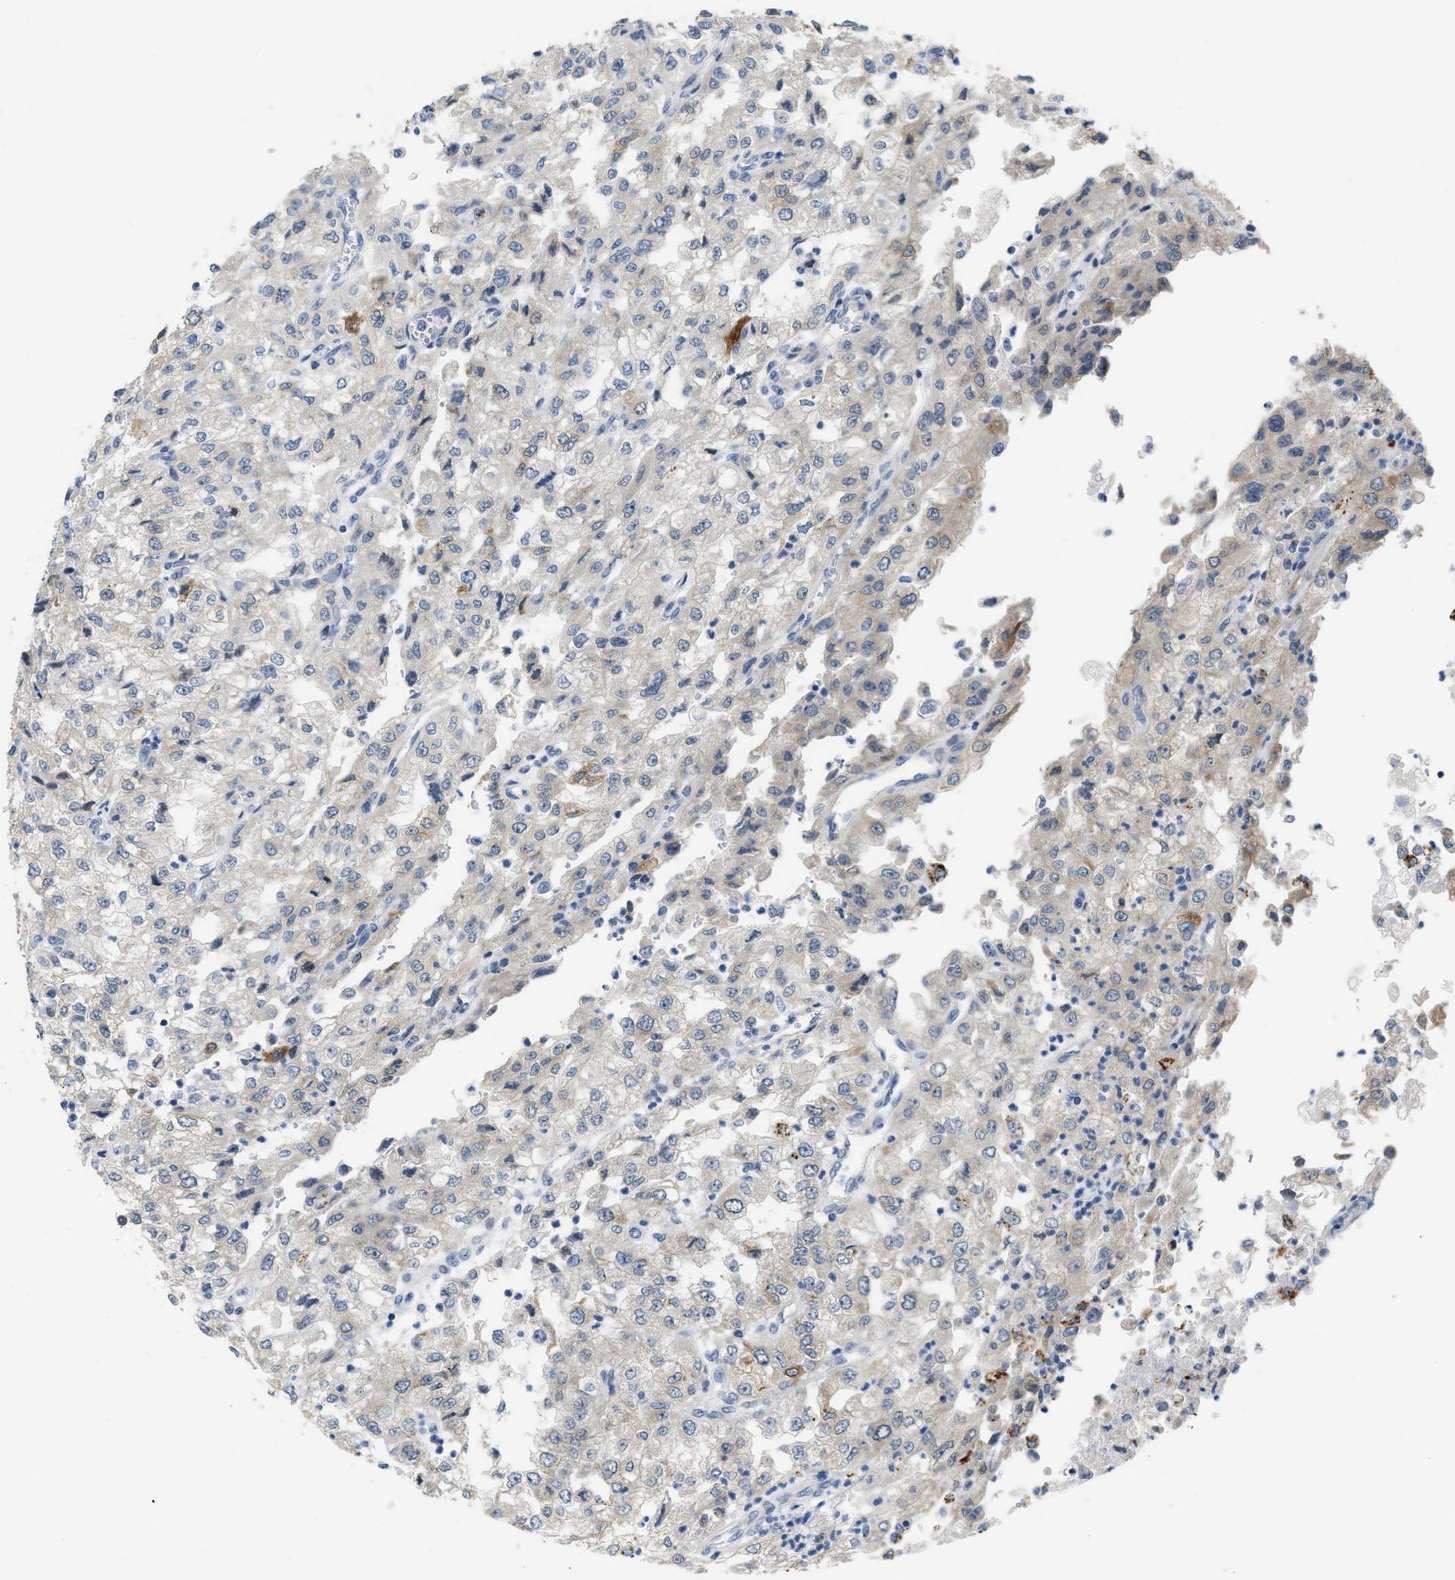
{"staining": {"intensity": "moderate", "quantity": "<25%", "location": "cytoplasmic/membranous"}, "tissue": "renal cancer", "cell_type": "Tumor cells", "image_type": "cancer", "snomed": [{"axis": "morphology", "description": "Adenocarcinoma, NOS"}, {"axis": "topography", "description": "Kidney"}], "caption": "Immunohistochemistry of human renal cancer (adenocarcinoma) displays low levels of moderate cytoplasmic/membranous expression in about <25% of tumor cells.", "gene": "CLGN", "patient": {"sex": "female", "age": 54}}